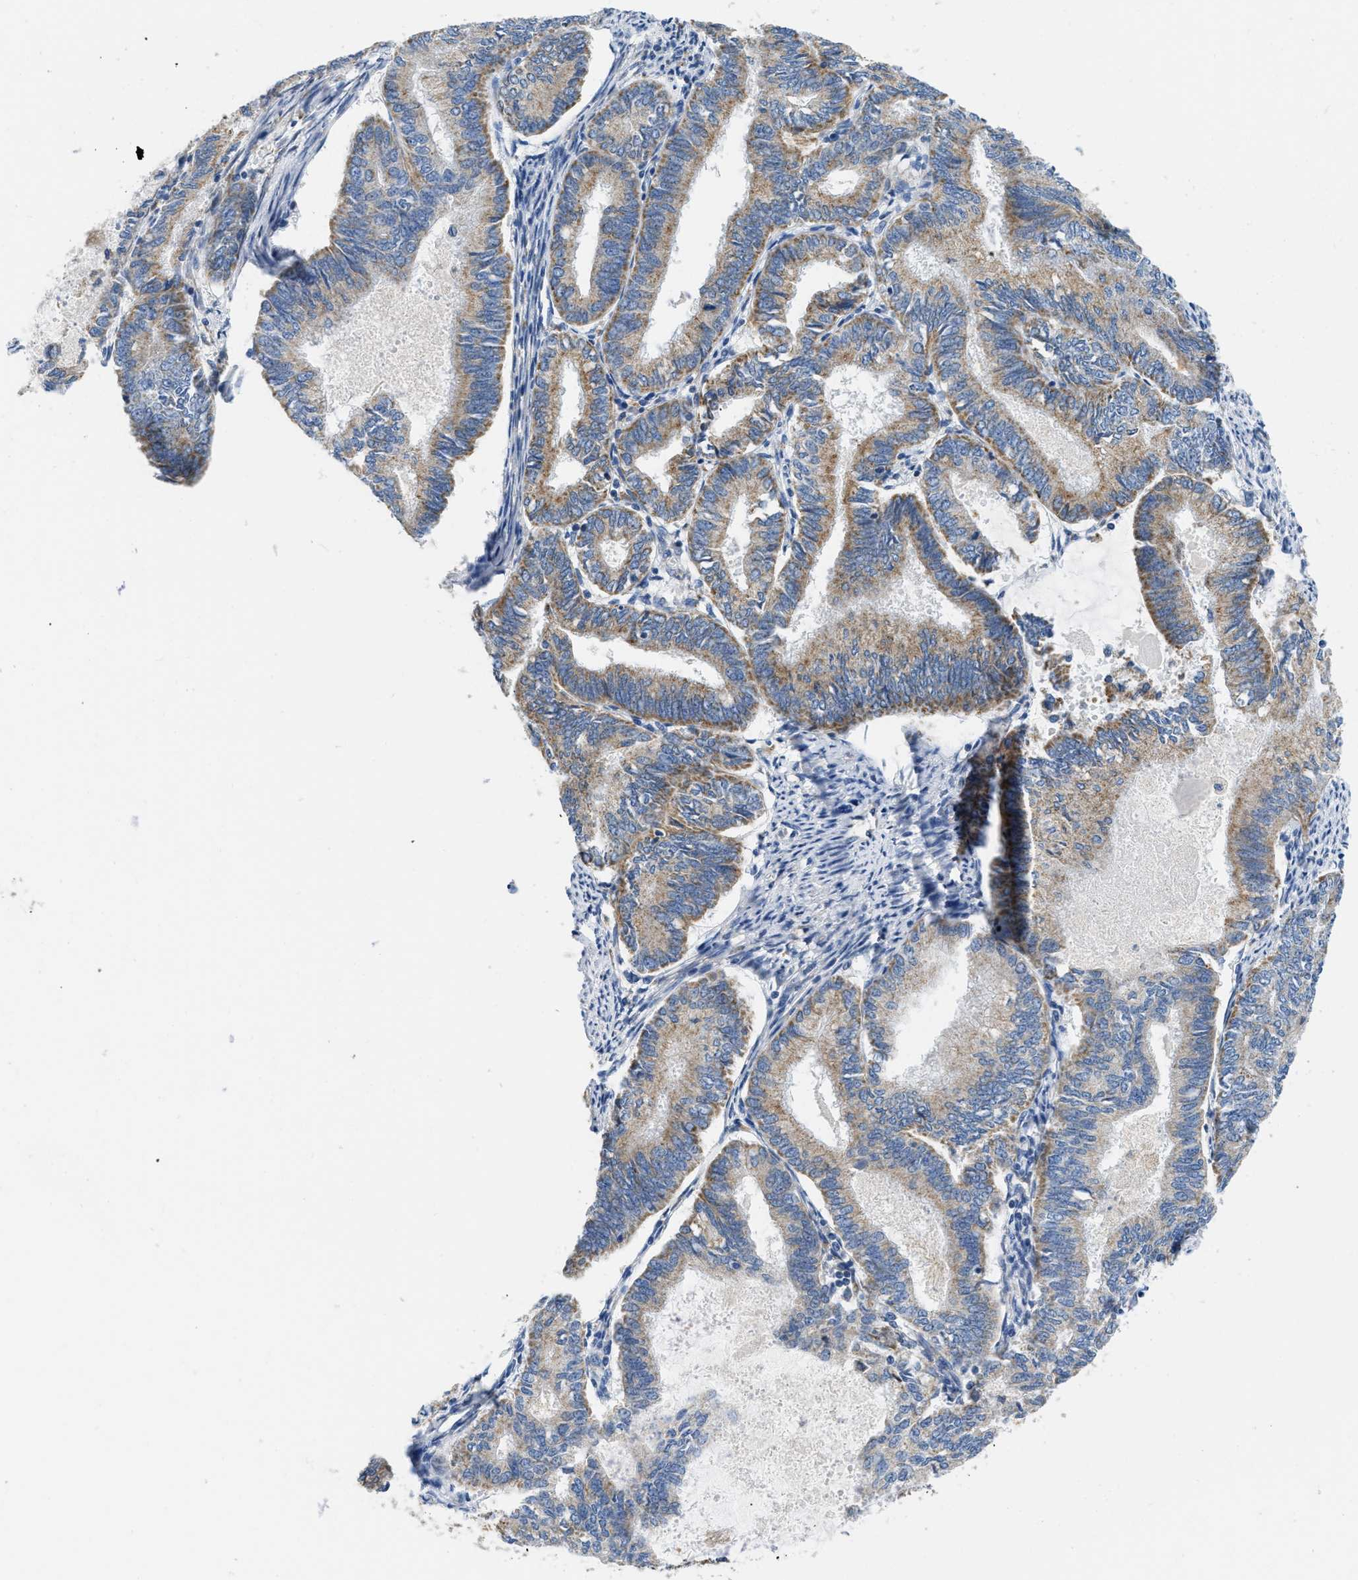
{"staining": {"intensity": "moderate", "quantity": ">75%", "location": "cytoplasmic/membranous"}, "tissue": "endometrial cancer", "cell_type": "Tumor cells", "image_type": "cancer", "snomed": [{"axis": "morphology", "description": "Adenocarcinoma, NOS"}, {"axis": "topography", "description": "Endometrium"}], "caption": "Endometrial cancer (adenocarcinoma) stained with a brown dye demonstrates moderate cytoplasmic/membranous positive expression in approximately >75% of tumor cells.", "gene": "SLC25A13", "patient": {"sex": "female", "age": 86}}